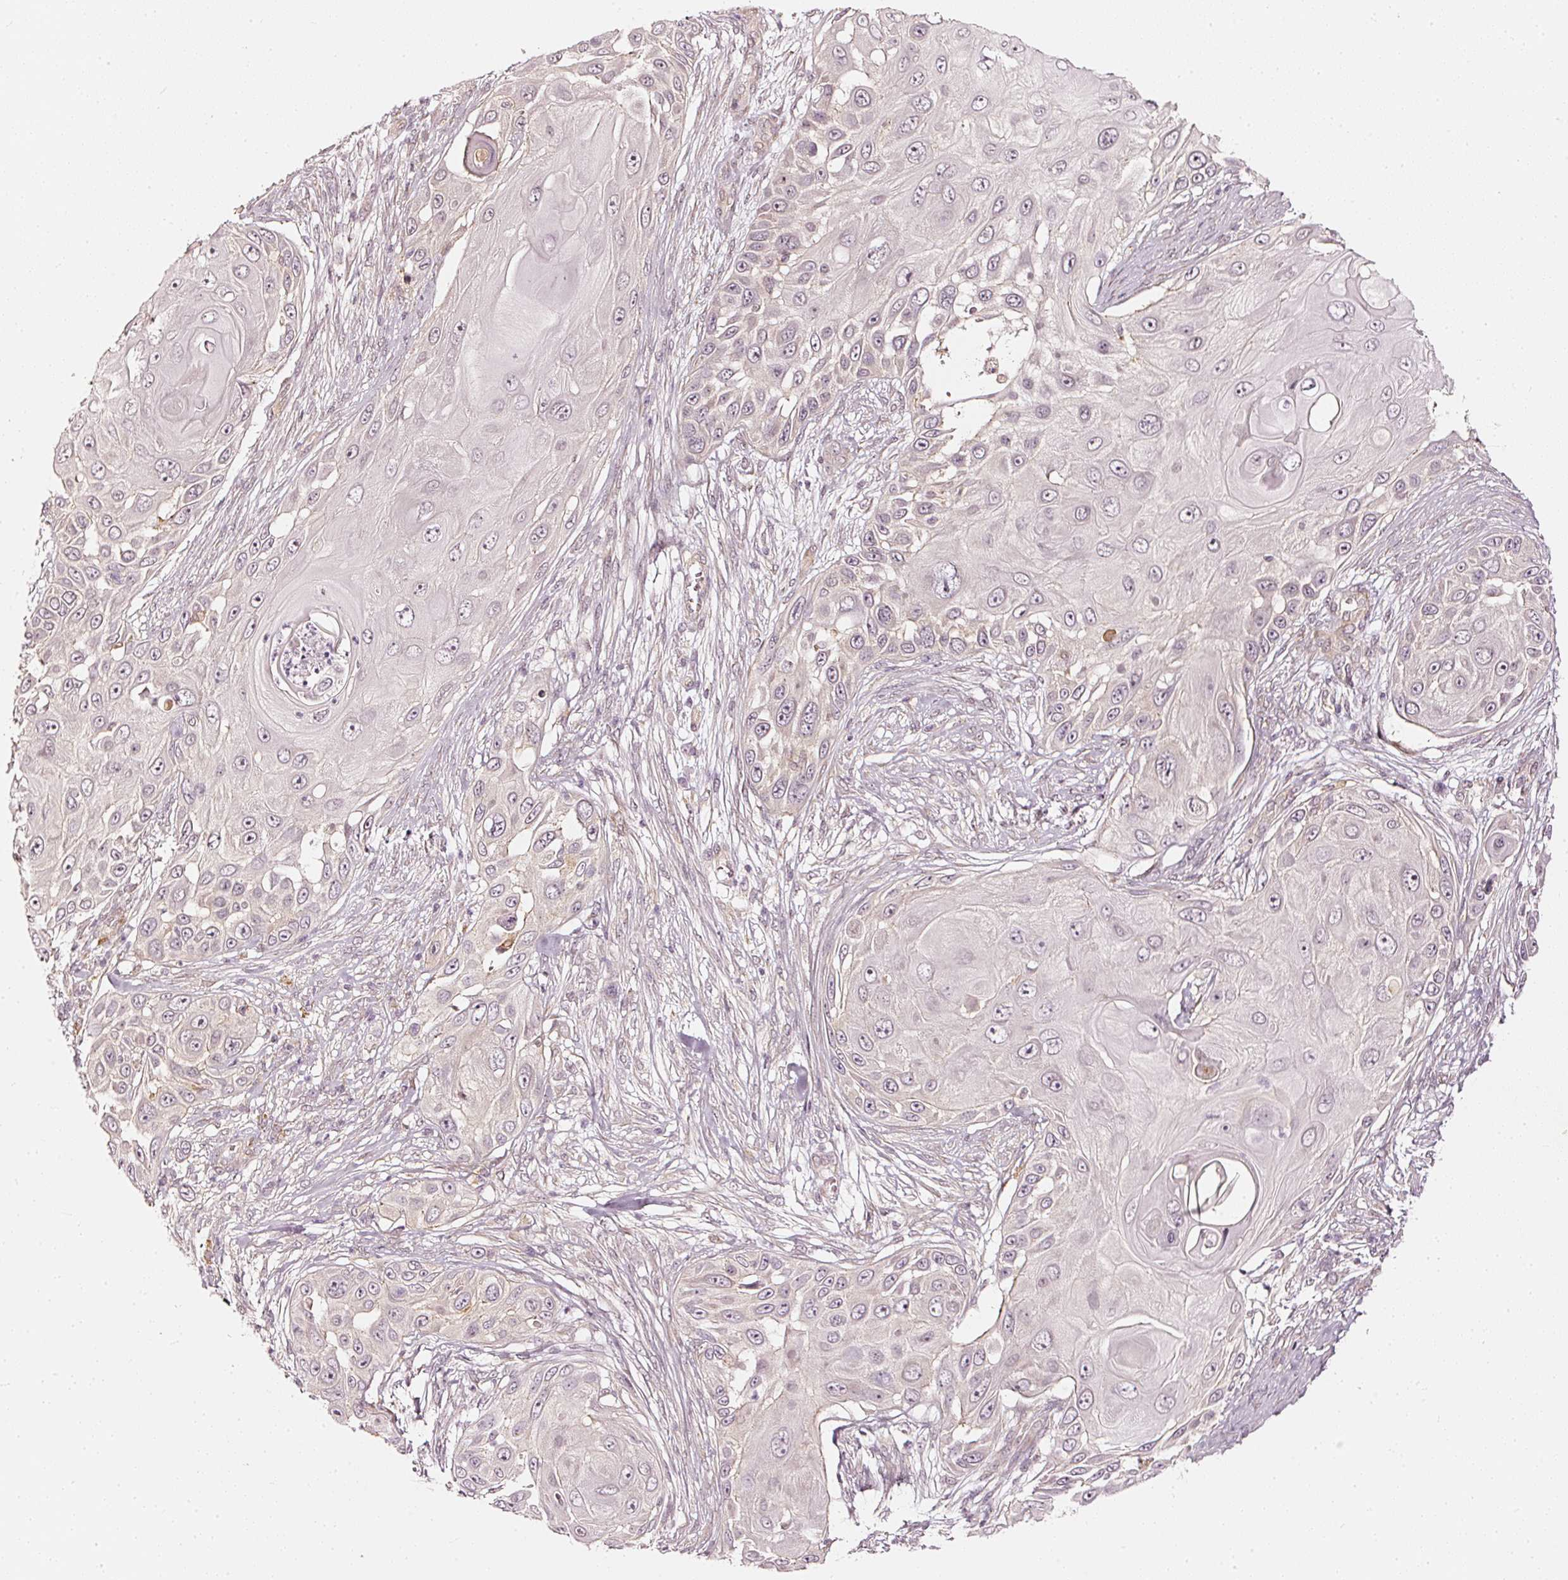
{"staining": {"intensity": "negative", "quantity": "none", "location": "none"}, "tissue": "skin cancer", "cell_type": "Tumor cells", "image_type": "cancer", "snomed": [{"axis": "morphology", "description": "Squamous cell carcinoma, NOS"}, {"axis": "topography", "description": "Skin"}], "caption": "Micrograph shows no significant protein positivity in tumor cells of skin cancer.", "gene": "DRD2", "patient": {"sex": "female", "age": 44}}